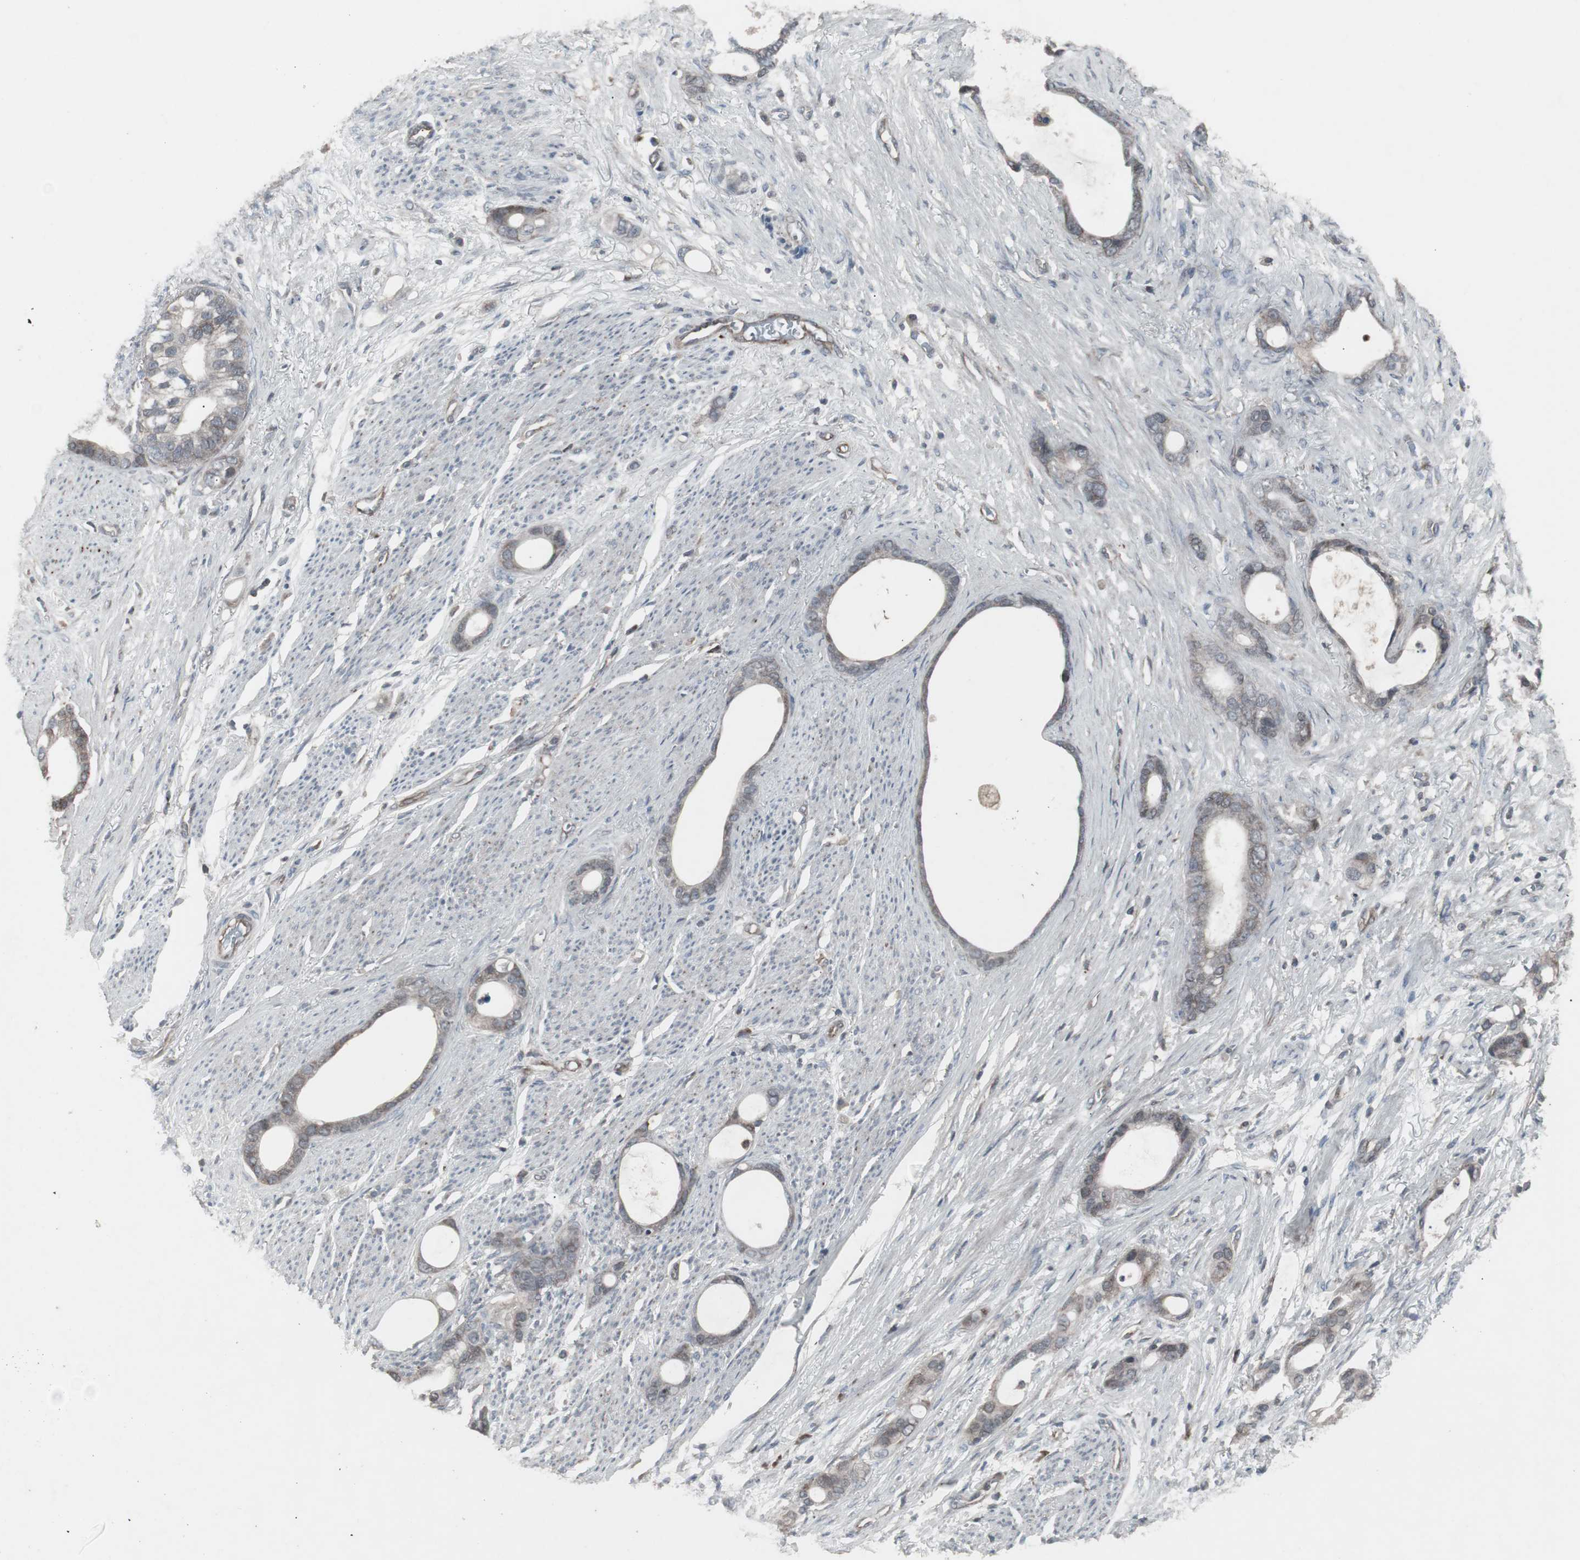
{"staining": {"intensity": "weak", "quantity": "<25%", "location": "cytoplasmic/membranous"}, "tissue": "stomach cancer", "cell_type": "Tumor cells", "image_type": "cancer", "snomed": [{"axis": "morphology", "description": "Adenocarcinoma, NOS"}, {"axis": "topography", "description": "Stomach"}], "caption": "This micrograph is of stomach cancer stained with IHC to label a protein in brown with the nuclei are counter-stained blue. There is no staining in tumor cells.", "gene": "SSTR2", "patient": {"sex": "female", "age": 75}}